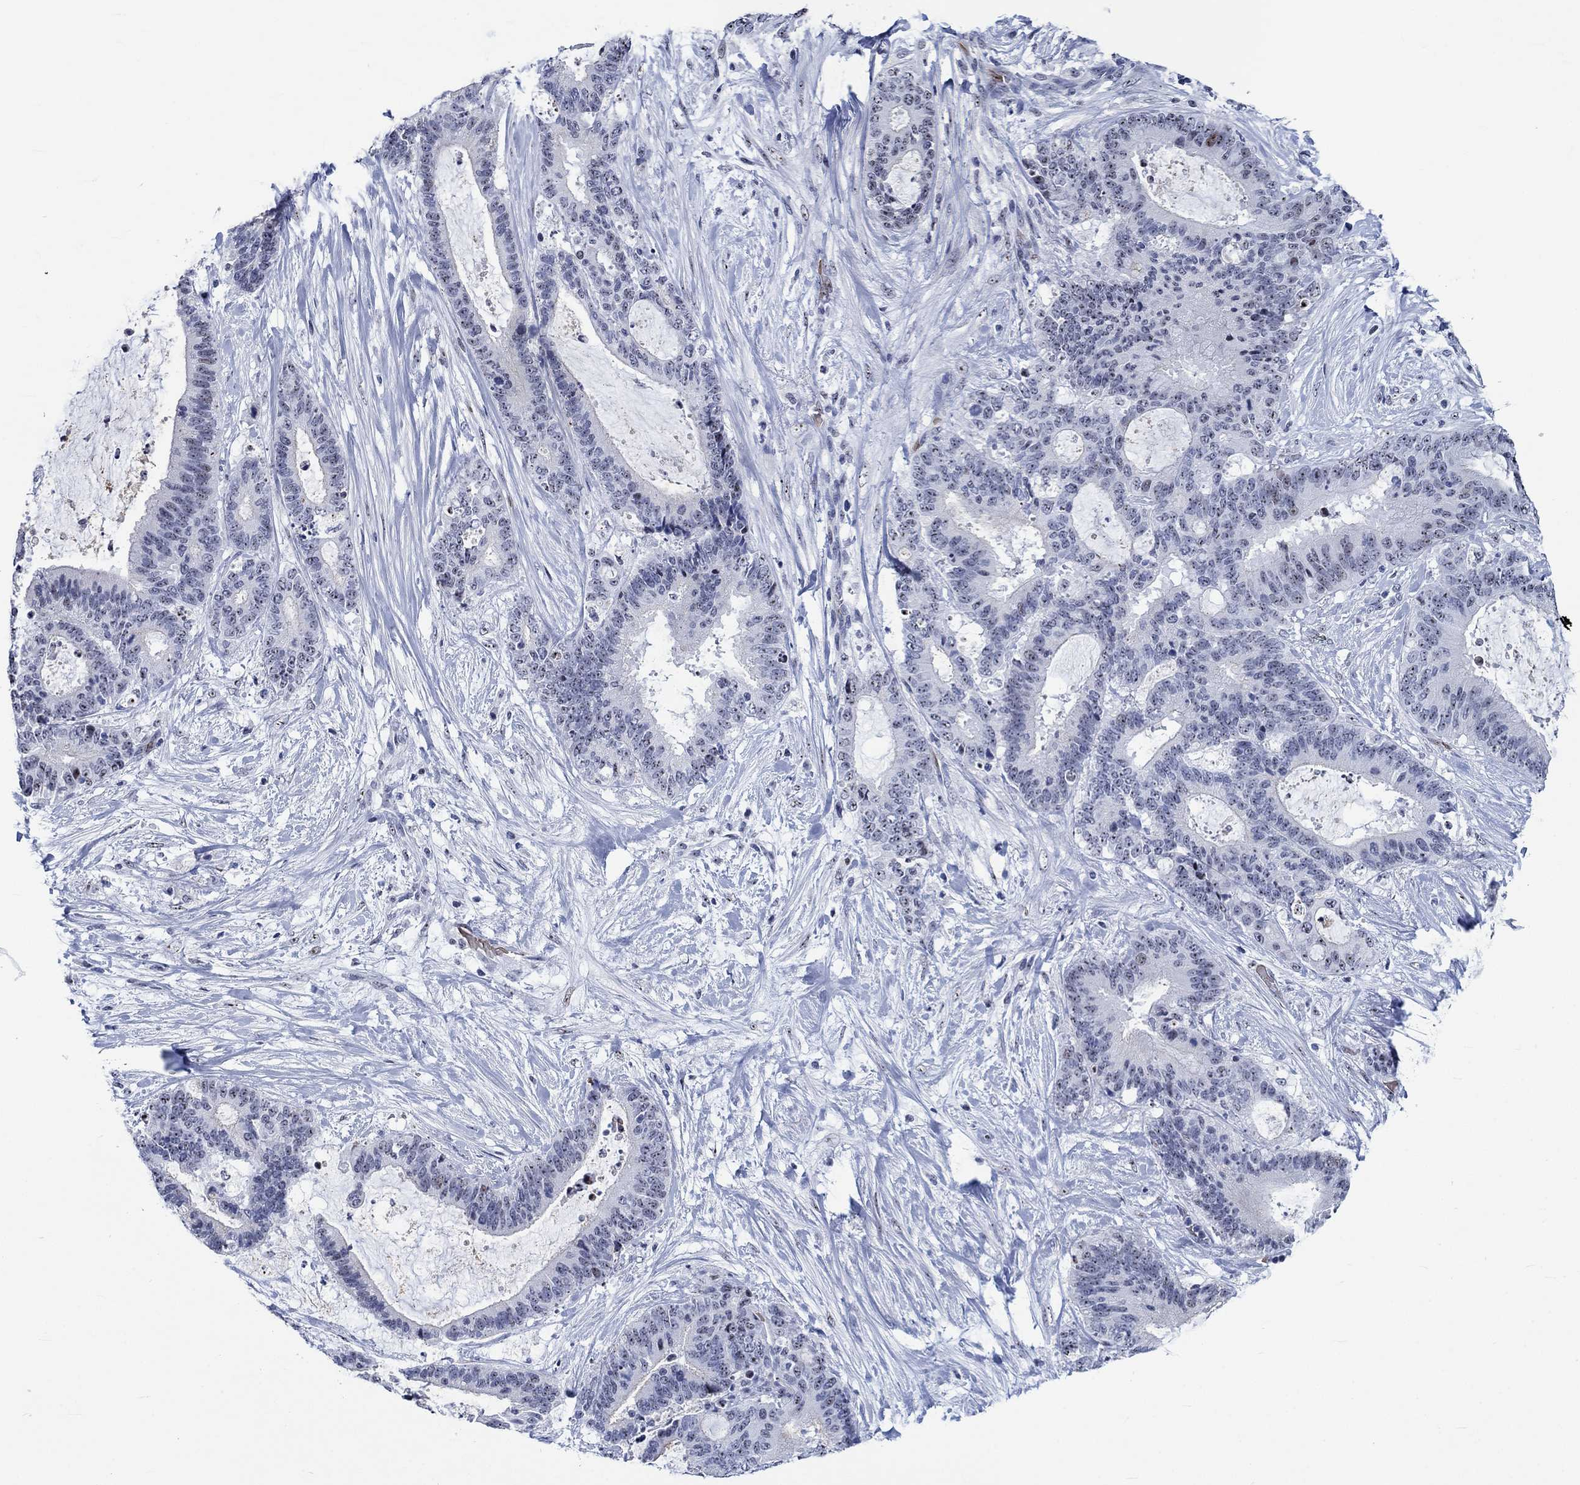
{"staining": {"intensity": "strong", "quantity": "25%-75%", "location": "nuclear"}, "tissue": "liver cancer", "cell_type": "Tumor cells", "image_type": "cancer", "snomed": [{"axis": "morphology", "description": "Cholangiocarcinoma"}, {"axis": "topography", "description": "Liver"}], "caption": "Liver cholangiocarcinoma was stained to show a protein in brown. There is high levels of strong nuclear staining in about 25%-75% of tumor cells.", "gene": "ZNF446", "patient": {"sex": "female", "age": 73}}